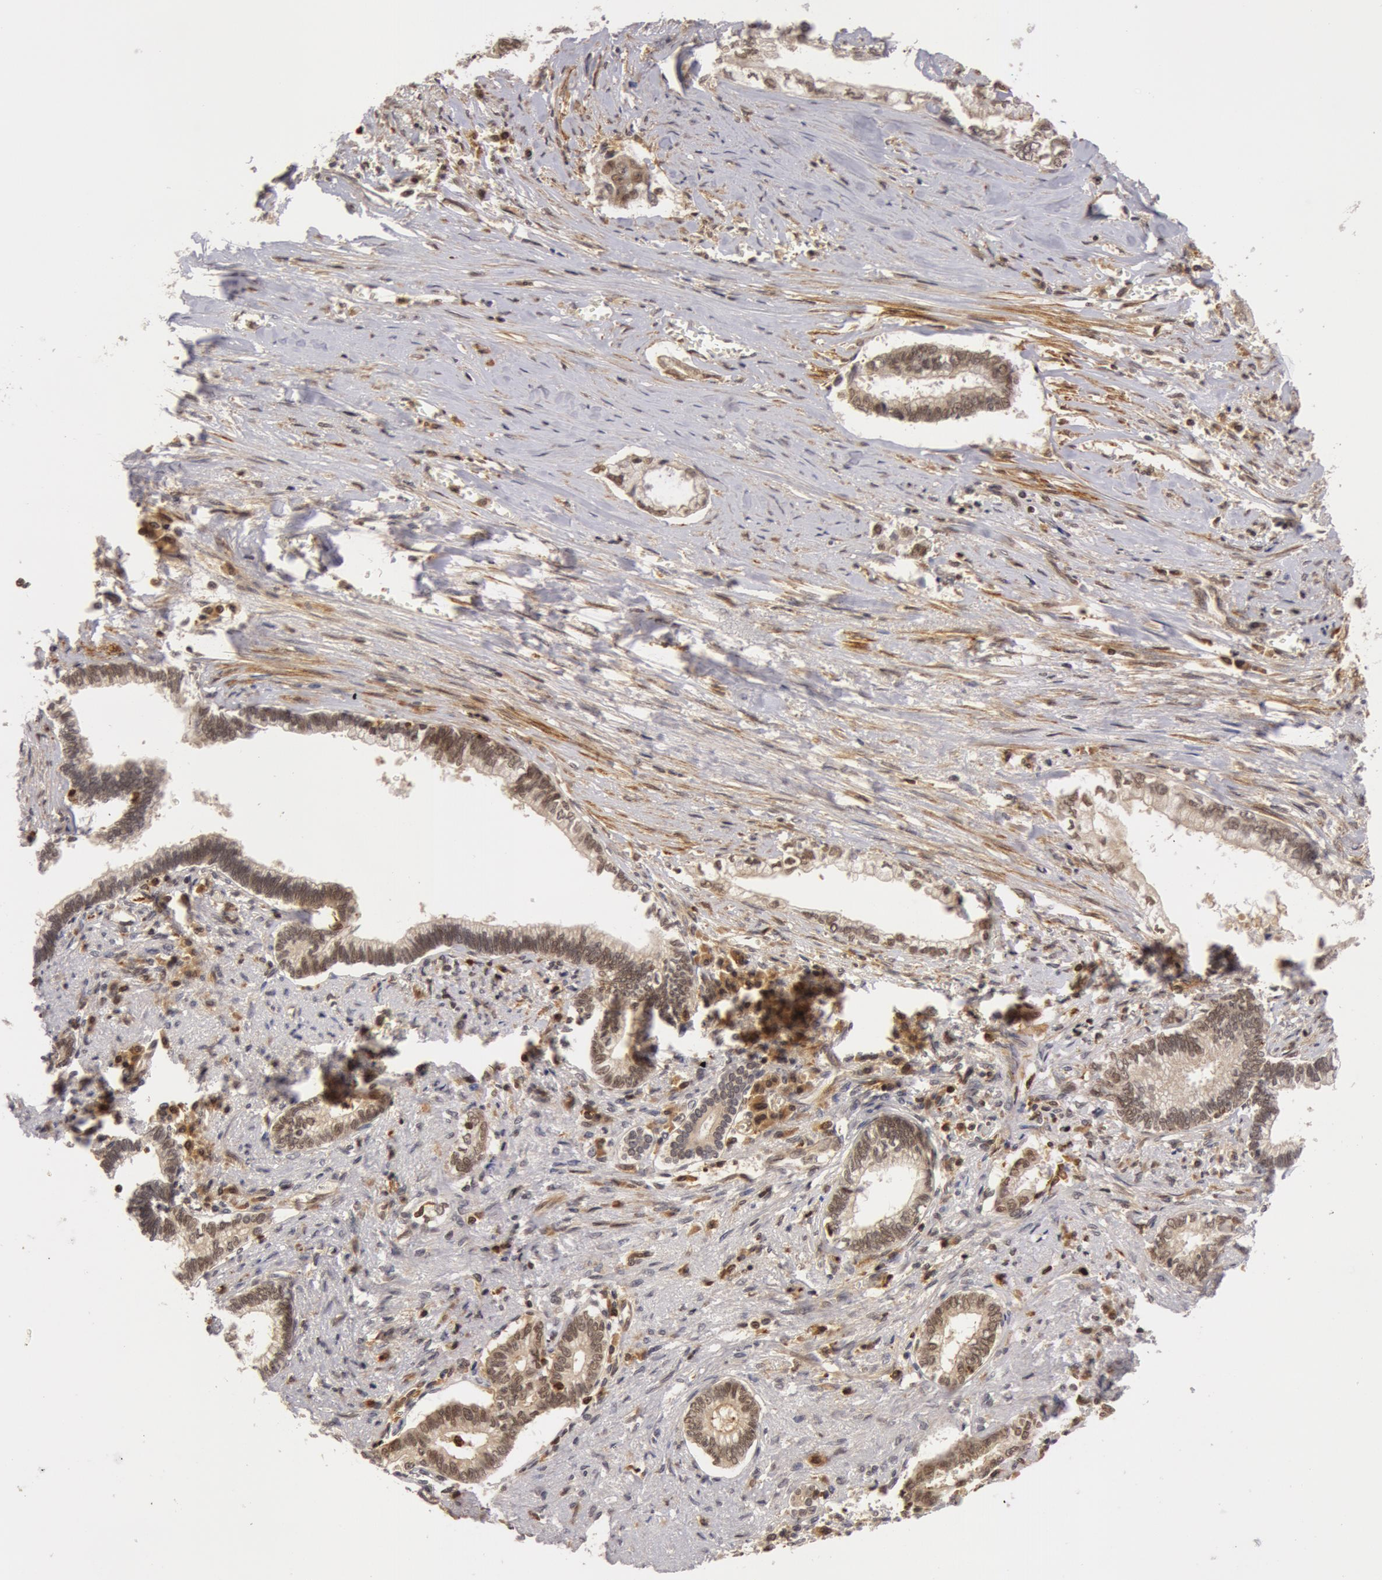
{"staining": {"intensity": "weak", "quantity": "25%-75%", "location": "nuclear"}, "tissue": "liver cancer", "cell_type": "Tumor cells", "image_type": "cancer", "snomed": [{"axis": "morphology", "description": "Cholangiocarcinoma"}, {"axis": "topography", "description": "Liver"}], "caption": "IHC histopathology image of human liver cholangiocarcinoma stained for a protein (brown), which reveals low levels of weak nuclear positivity in about 25%-75% of tumor cells.", "gene": "ZNF350", "patient": {"sex": "male", "age": 57}}